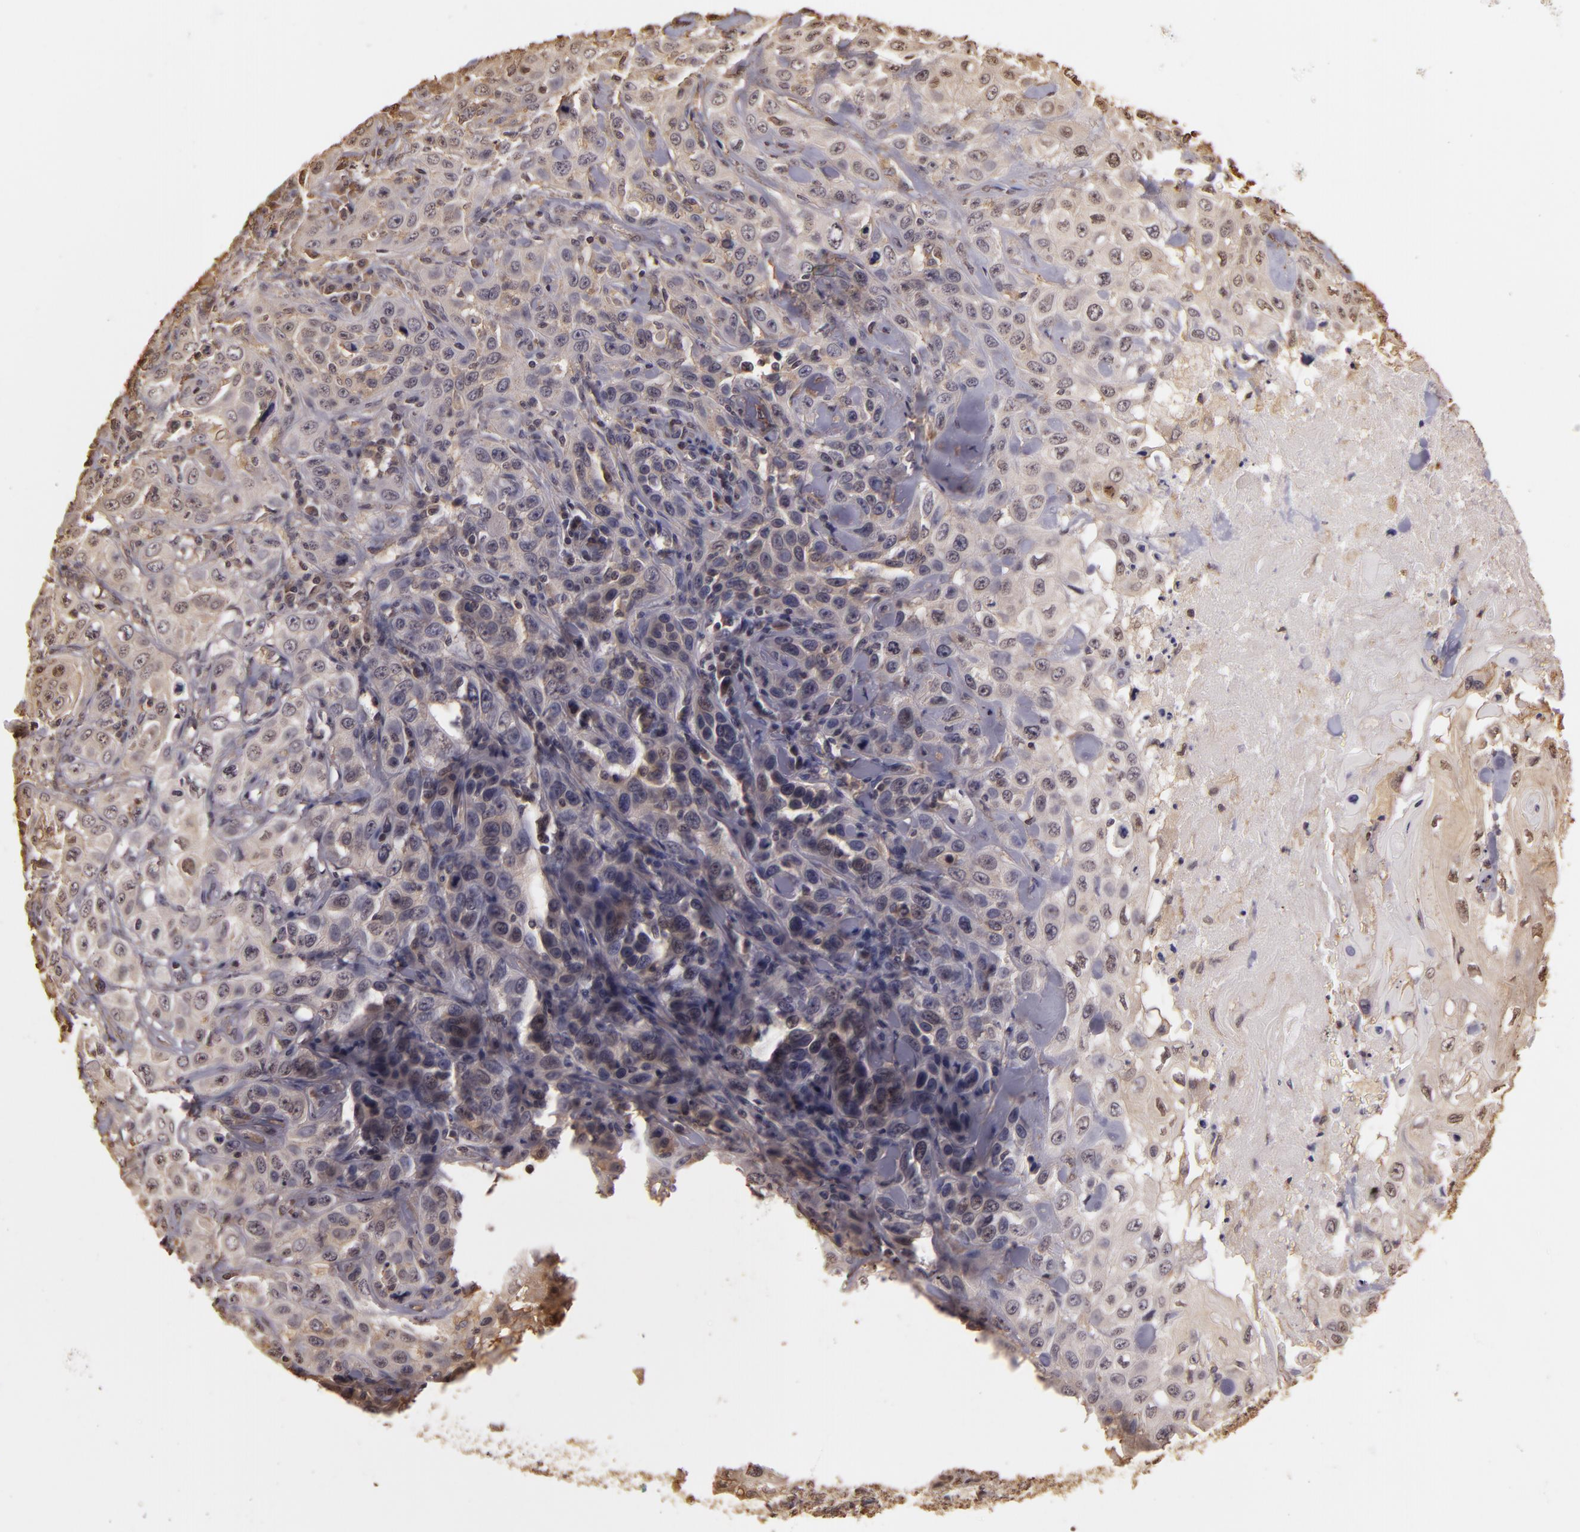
{"staining": {"intensity": "negative", "quantity": "none", "location": "none"}, "tissue": "skin cancer", "cell_type": "Tumor cells", "image_type": "cancer", "snomed": [{"axis": "morphology", "description": "Squamous cell carcinoma, NOS"}, {"axis": "topography", "description": "Skin"}], "caption": "DAB (3,3'-diaminobenzidine) immunohistochemical staining of human squamous cell carcinoma (skin) demonstrates no significant expression in tumor cells.", "gene": "ARPC2", "patient": {"sex": "male", "age": 84}}